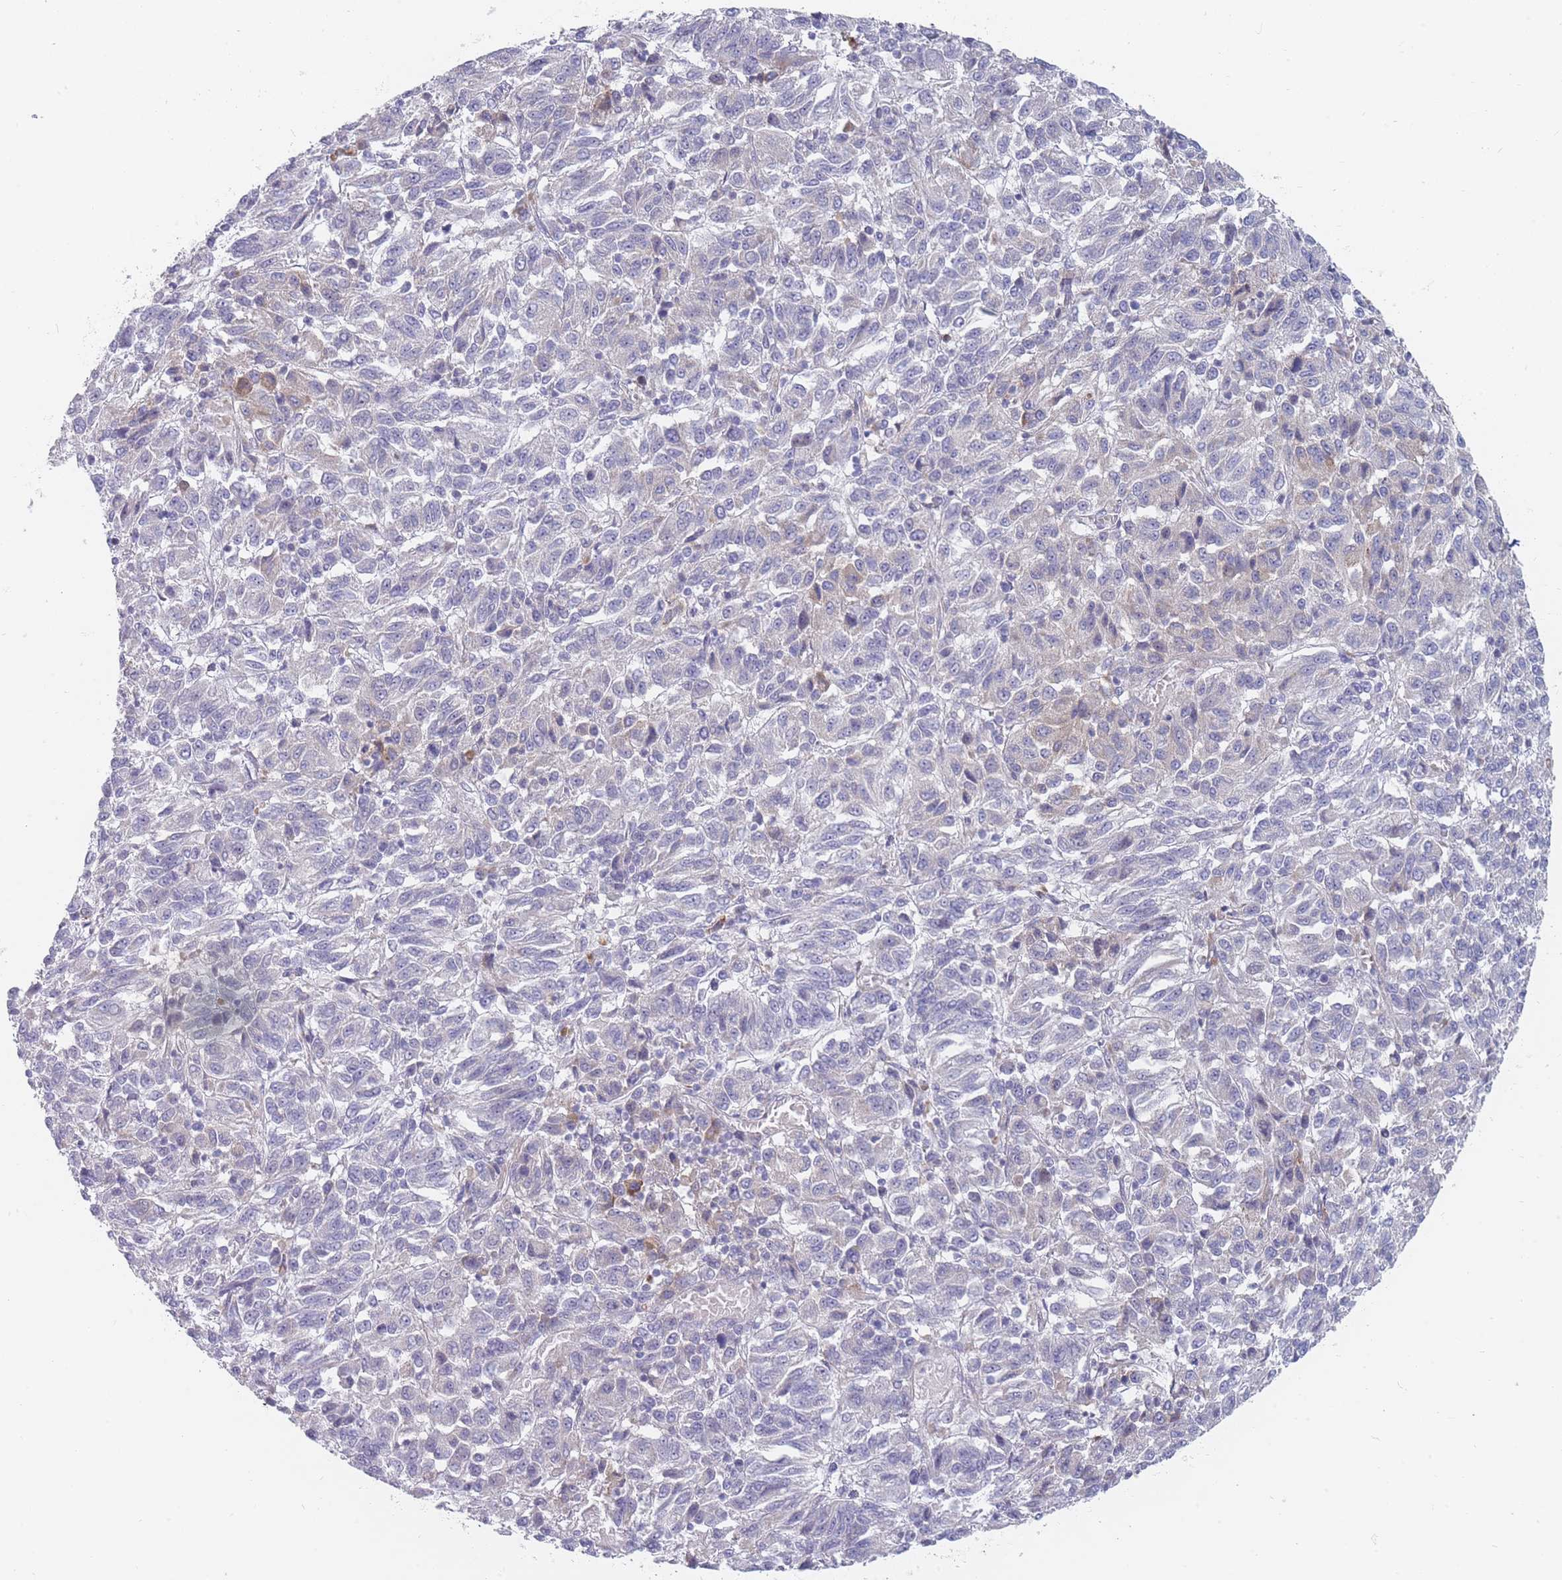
{"staining": {"intensity": "negative", "quantity": "none", "location": "none"}, "tissue": "melanoma", "cell_type": "Tumor cells", "image_type": "cancer", "snomed": [{"axis": "morphology", "description": "Malignant melanoma, Metastatic site"}, {"axis": "topography", "description": "Lung"}], "caption": "Melanoma was stained to show a protein in brown. There is no significant positivity in tumor cells. Nuclei are stained in blue.", "gene": "SPATS1", "patient": {"sex": "male", "age": 64}}